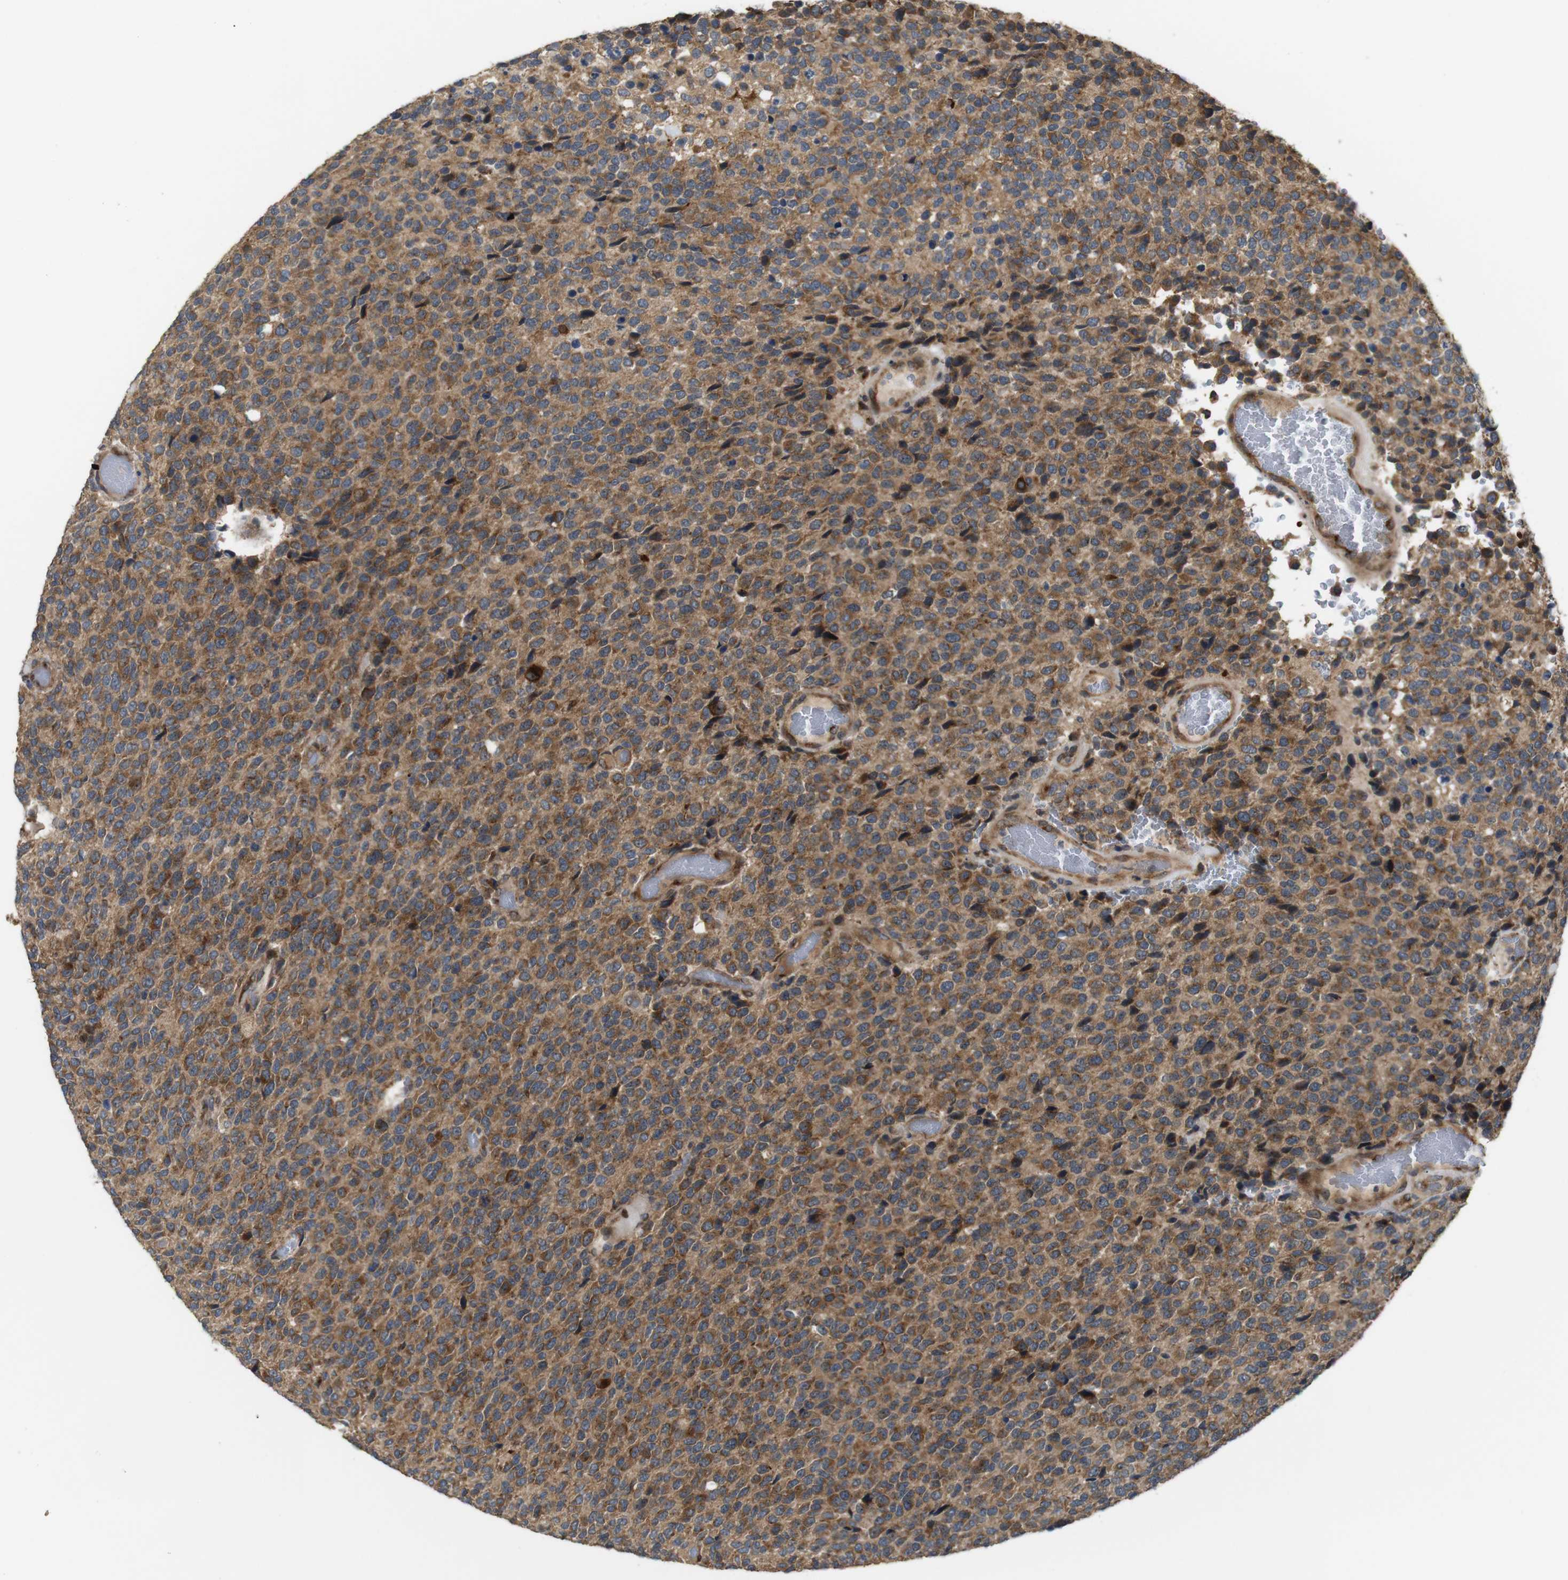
{"staining": {"intensity": "moderate", "quantity": ">75%", "location": "cytoplasmic/membranous"}, "tissue": "glioma", "cell_type": "Tumor cells", "image_type": "cancer", "snomed": [{"axis": "morphology", "description": "Glioma, malignant, High grade"}, {"axis": "topography", "description": "pancreas cauda"}], "caption": "This is an image of IHC staining of malignant glioma (high-grade), which shows moderate expression in the cytoplasmic/membranous of tumor cells.", "gene": "EFCAB14", "patient": {"sex": "male", "age": 60}}